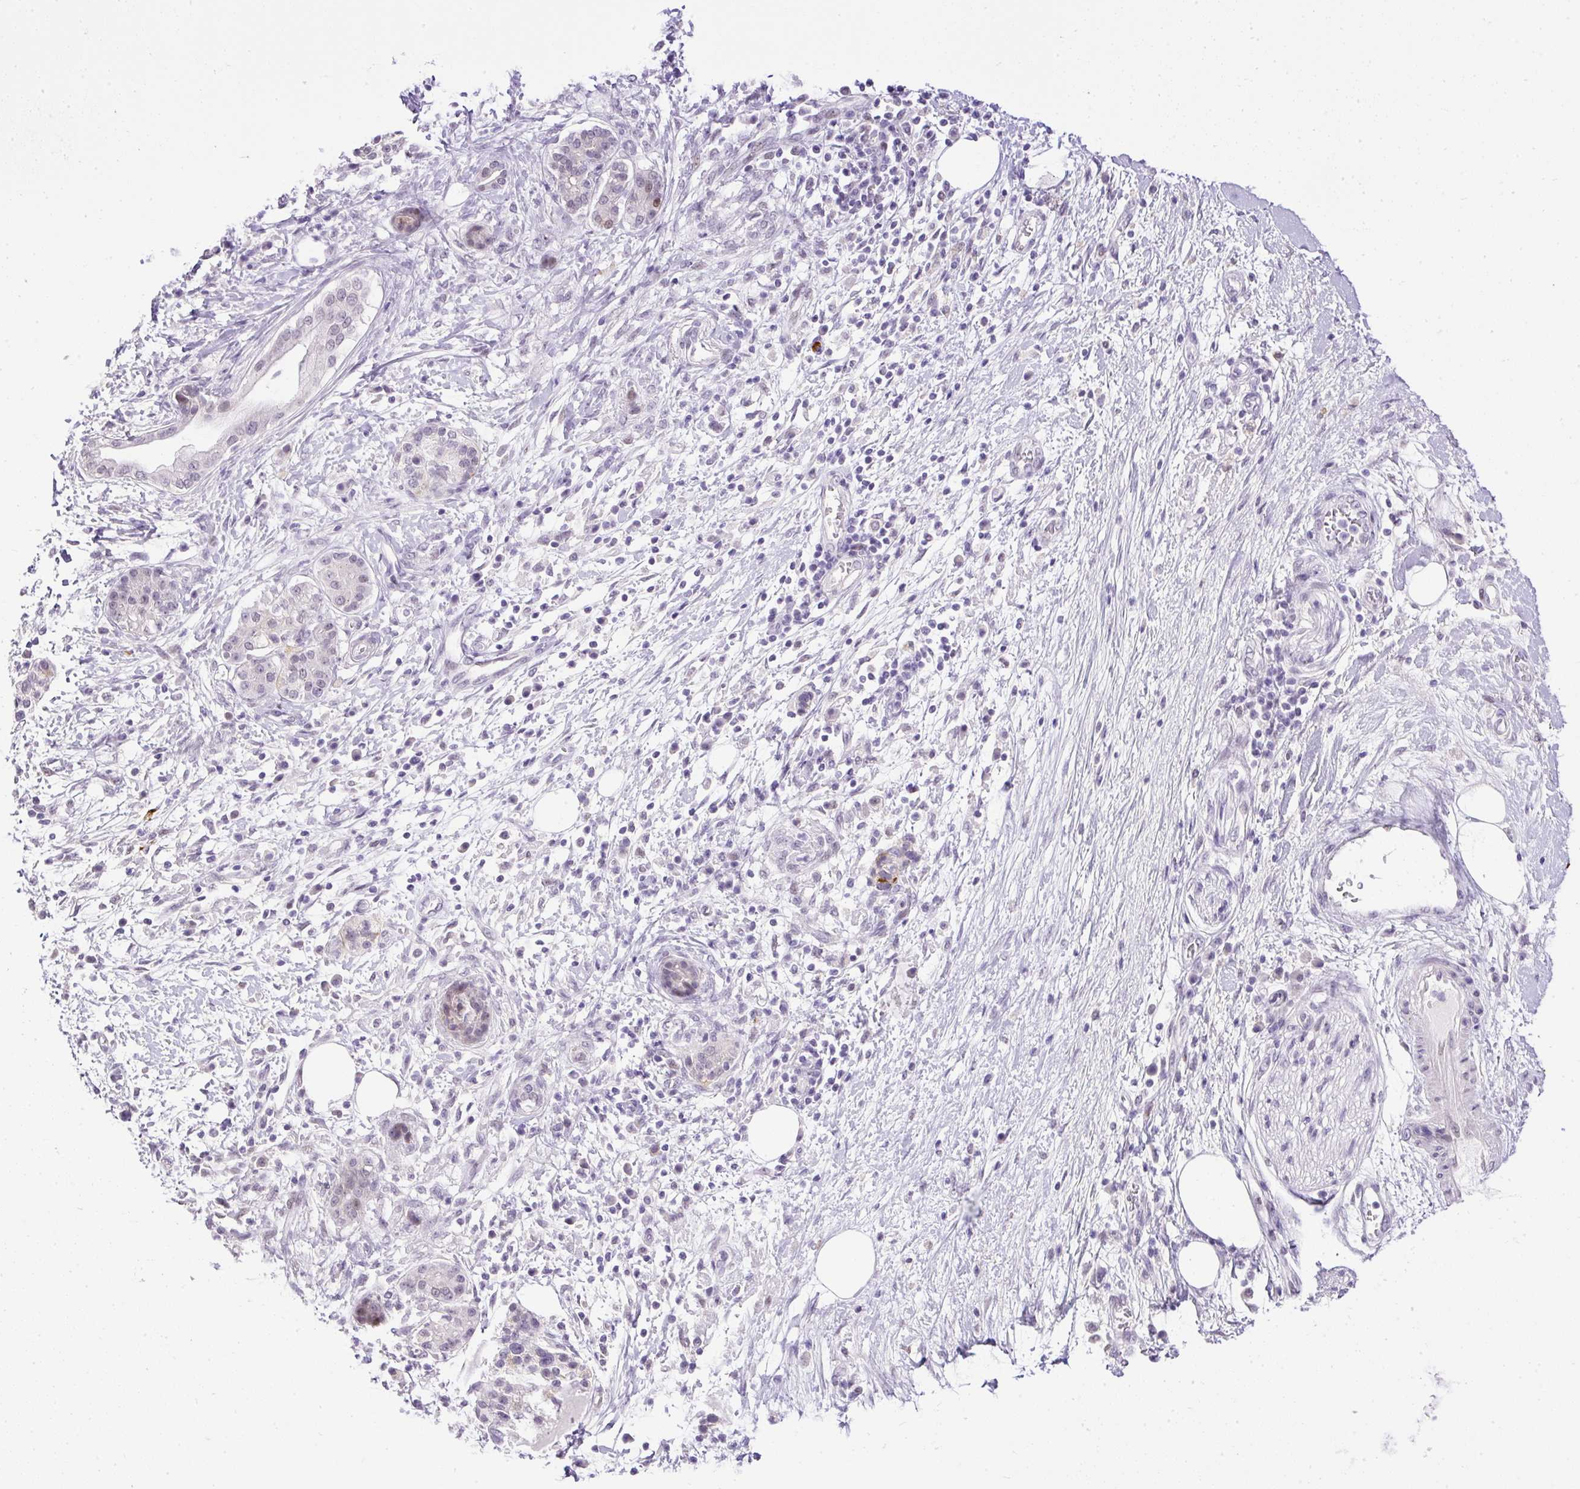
{"staining": {"intensity": "negative", "quantity": "none", "location": "none"}, "tissue": "pancreatic cancer", "cell_type": "Tumor cells", "image_type": "cancer", "snomed": [{"axis": "morphology", "description": "Adenocarcinoma, NOS"}, {"axis": "topography", "description": "Pancreas"}], "caption": "IHC image of neoplastic tissue: human adenocarcinoma (pancreatic) stained with DAB demonstrates no significant protein expression in tumor cells.", "gene": "WNT10B", "patient": {"sex": "female", "age": 73}}